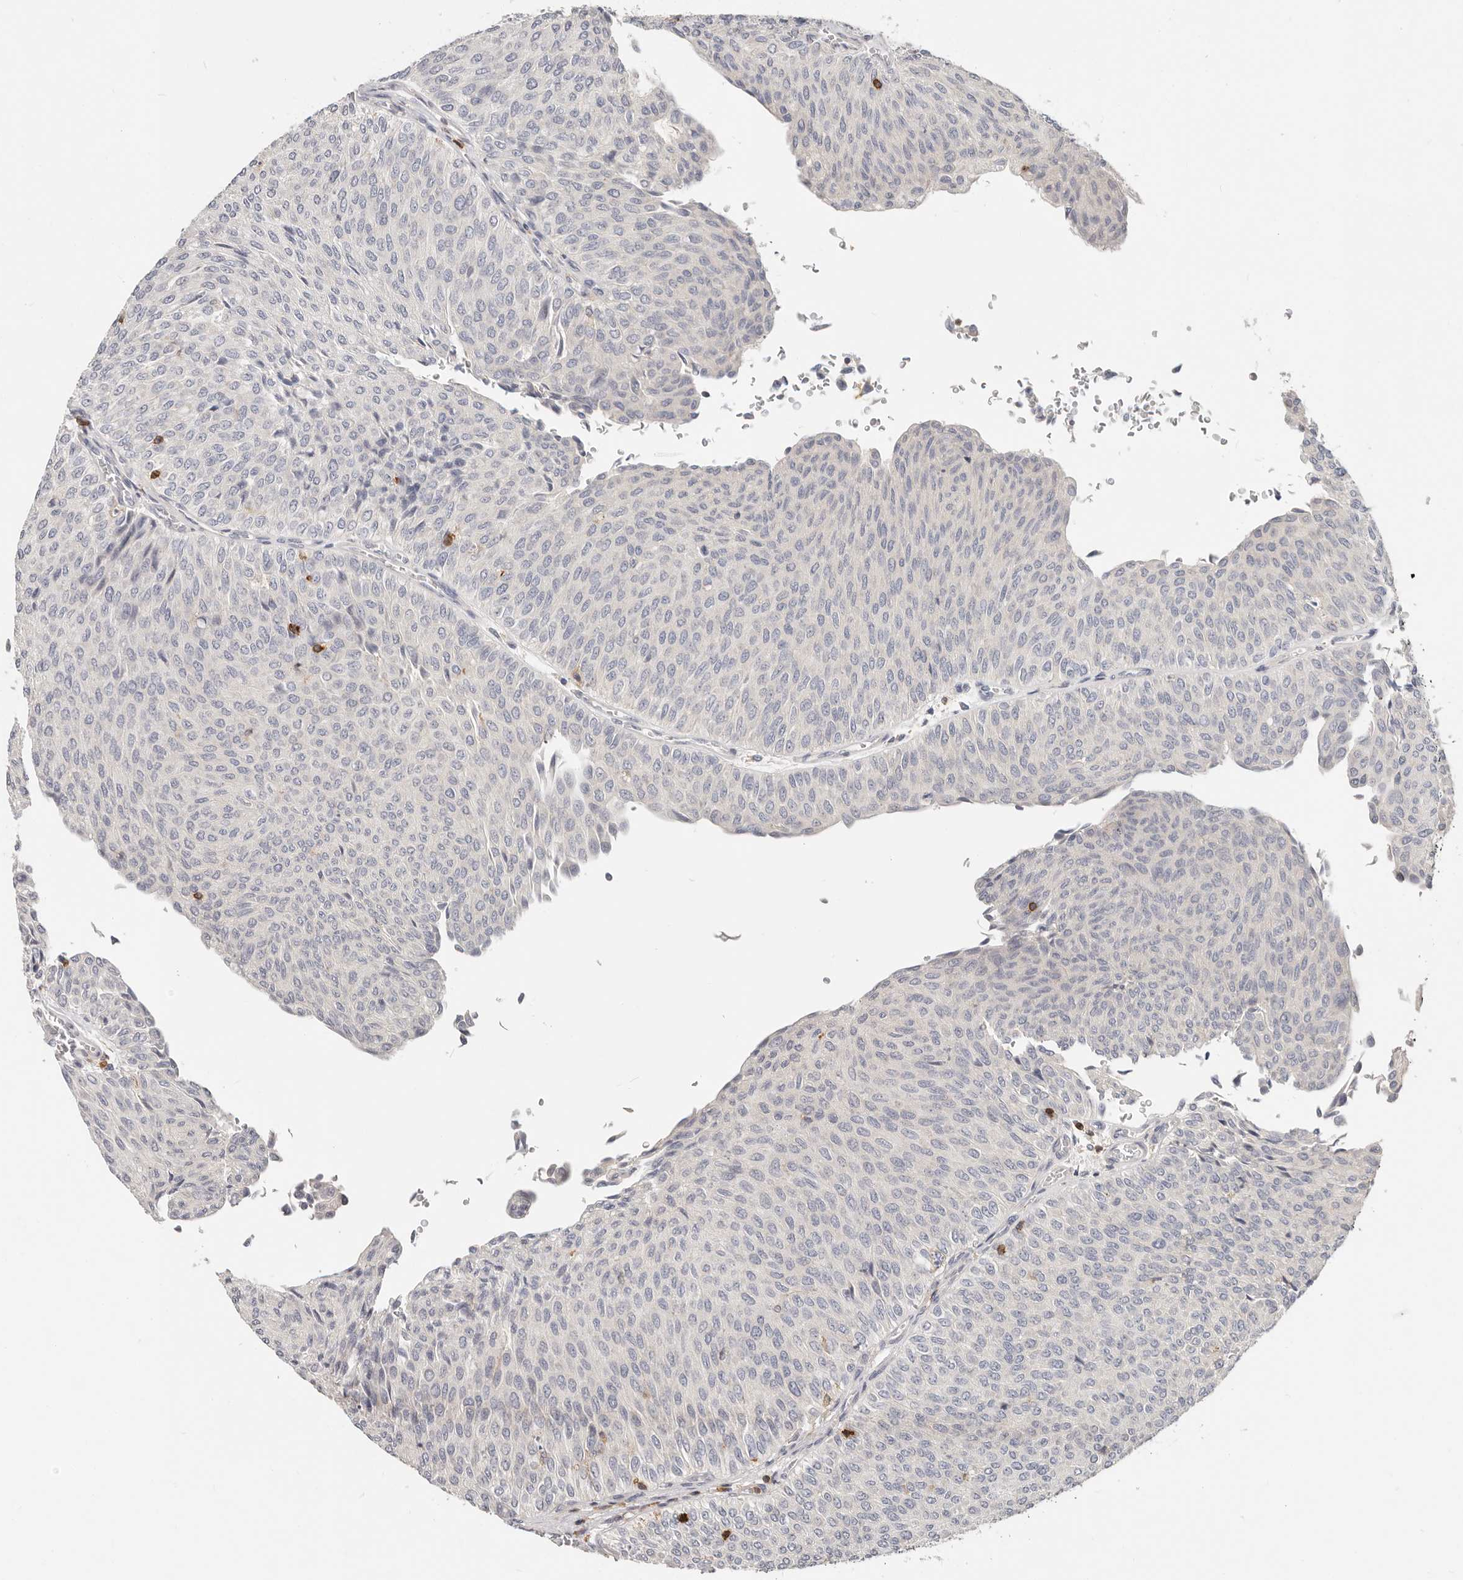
{"staining": {"intensity": "negative", "quantity": "none", "location": "none"}, "tissue": "urothelial cancer", "cell_type": "Tumor cells", "image_type": "cancer", "snomed": [{"axis": "morphology", "description": "Urothelial carcinoma, Low grade"}, {"axis": "topography", "description": "Urinary bladder"}], "caption": "High magnification brightfield microscopy of urothelial carcinoma (low-grade) stained with DAB (3,3'-diaminobenzidine) (brown) and counterstained with hematoxylin (blue): tumor cells show no significant positivity.", "gene": "TMEM63B", "patient": {"sex": "male", "age": 78}}